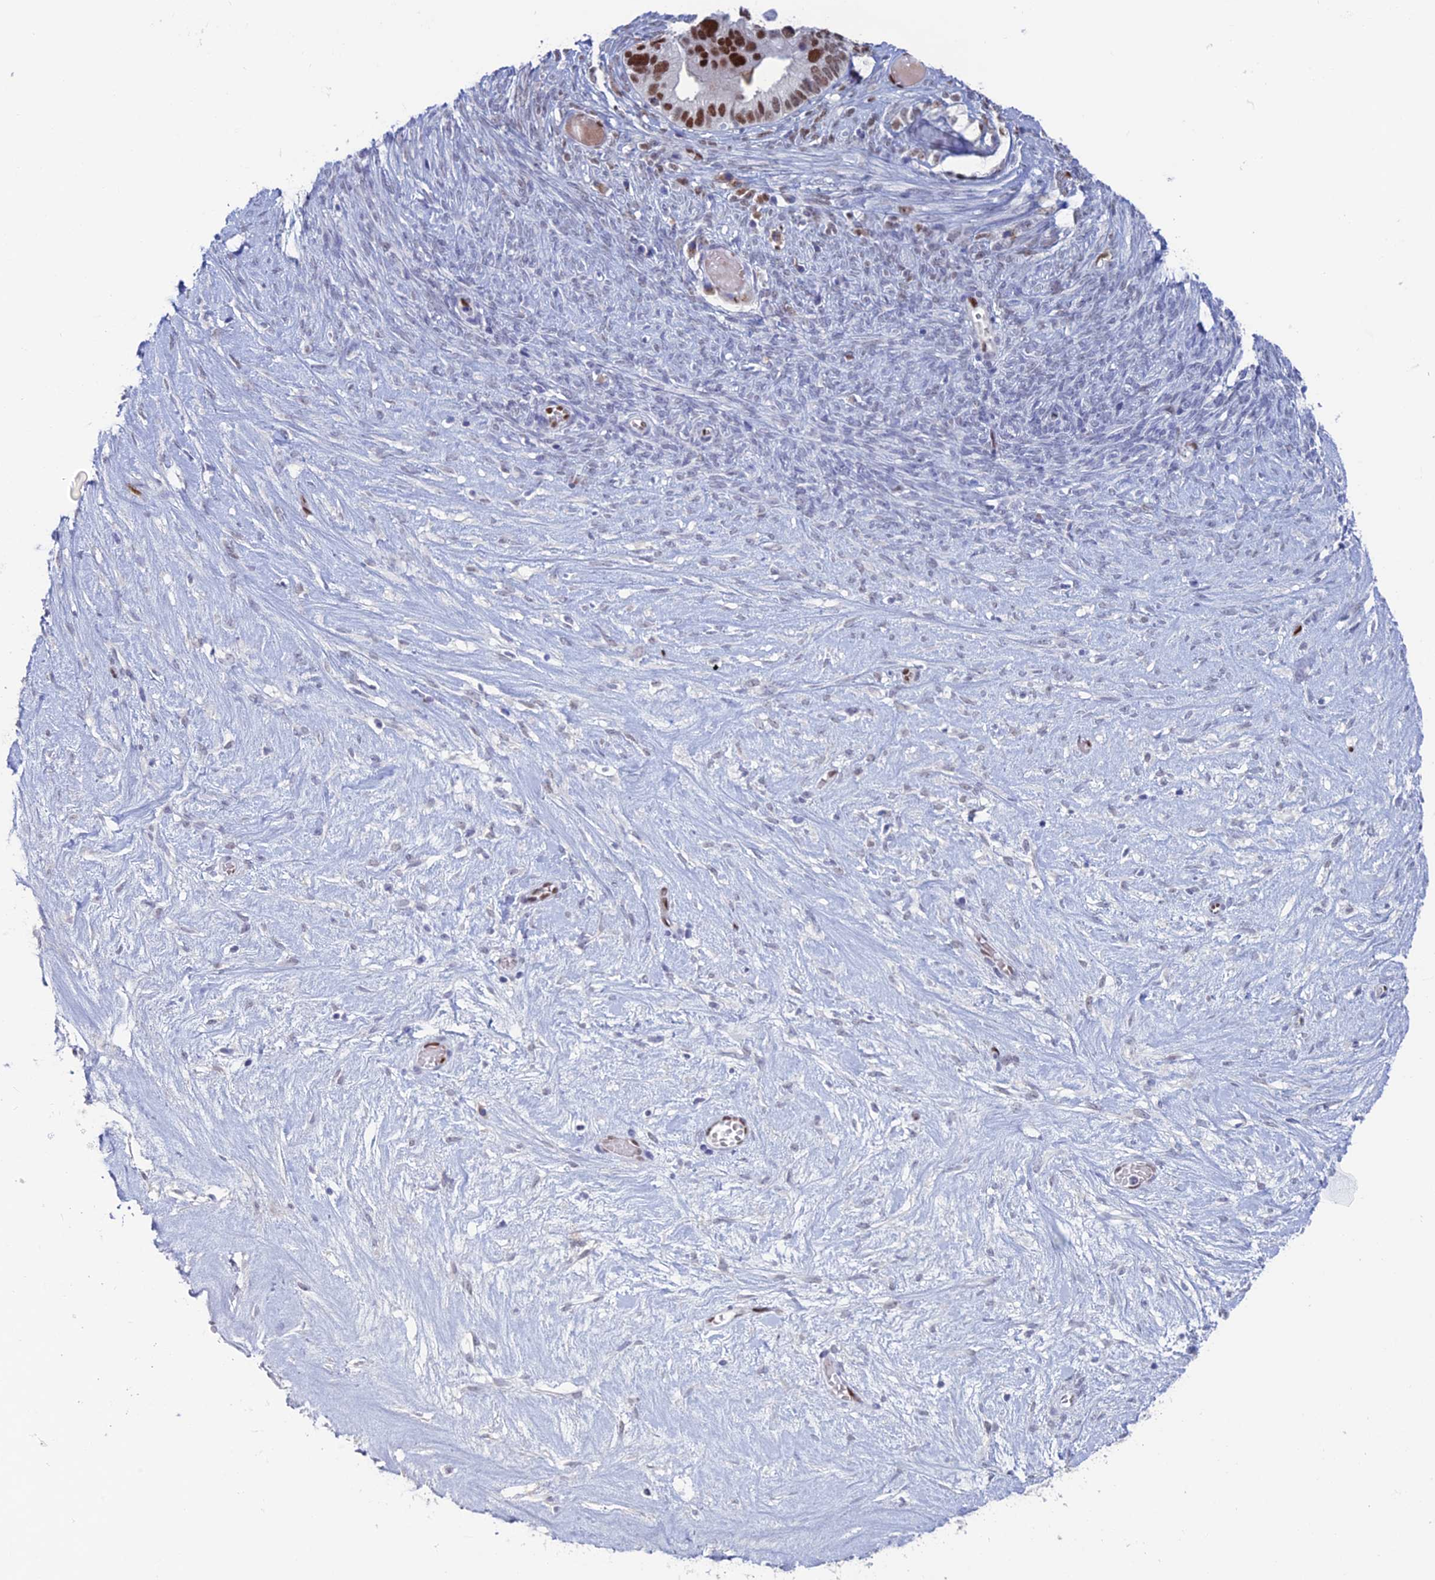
{"staining": {"intensity": "strong", "quantity": ">75%", "location": "nuclear"}, "tissue": "ovarian cancer", "cell_type": "Tumor cells", "image_type": "cancer", "snomed": [{"axis": "morphology", "description": "Cystadenocarcinoma, serous, NOS"}, {"axis": "topography", "description": "Ovary"}], "caption": "Ovarian cancer (serous cystadenocarcinoma) stained with a protein marker displays strong staining in tumor cells.", "gene": "NOL4L", "patient": {"sex": "female", "age": 56}}